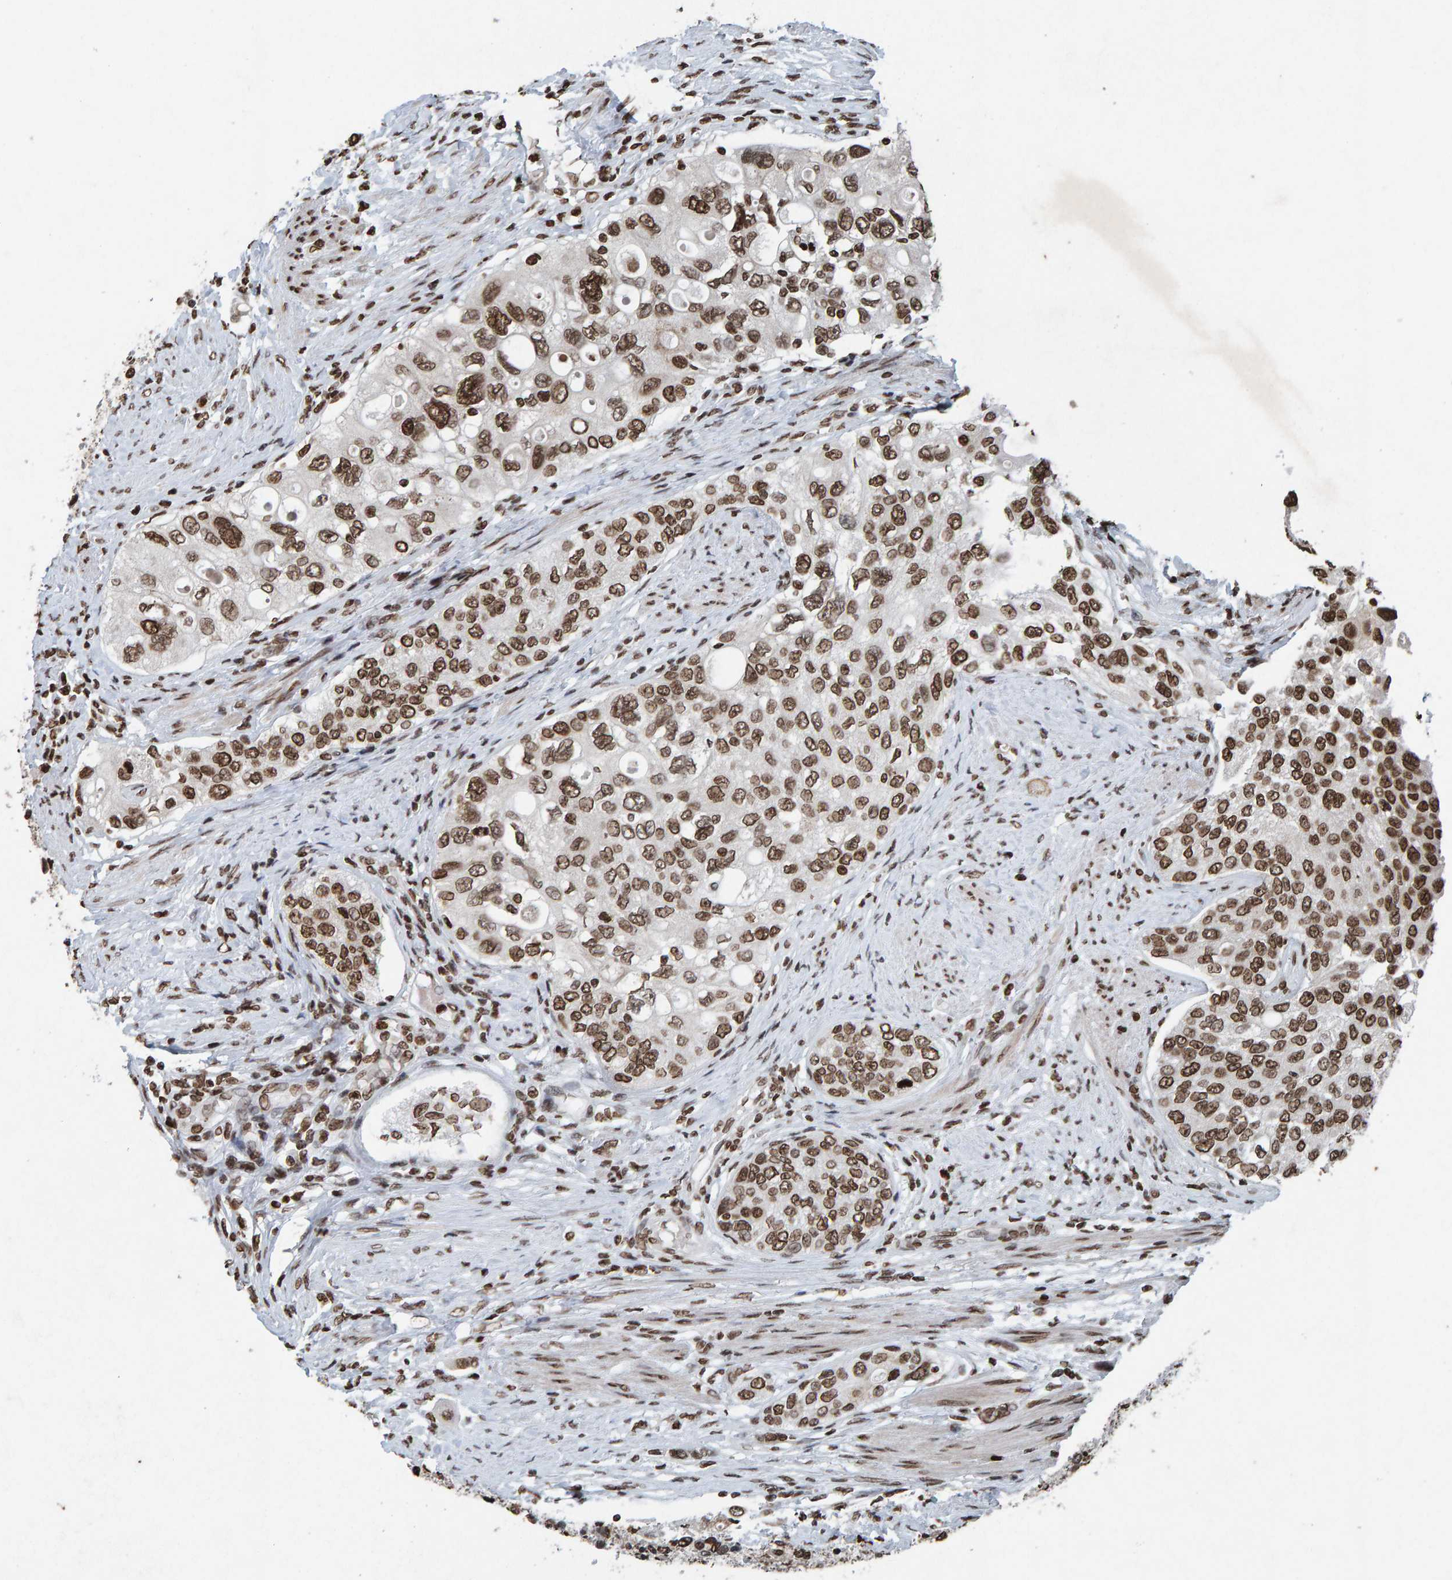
{"staining": {"intensity": "strong", "quantity": ">75%", "location": "nuclear"}, "tissue": "urothelial cancer", "cell_type": "Tumor cells", "image_type": "cancer", "snomed": [{"axis": "morphology", "description": "Urothelial carcinoma, High grade"}, {"axis": "topography", "description": "Urinary bladder"}], "caption": "Protein expression analysis of human high-grade urothelial carcinoma reveals strong nuclear staining in about >75% of tumor cells.", "gene": "H2AZ1", "patient": {"sex": "female", "age": 56}}